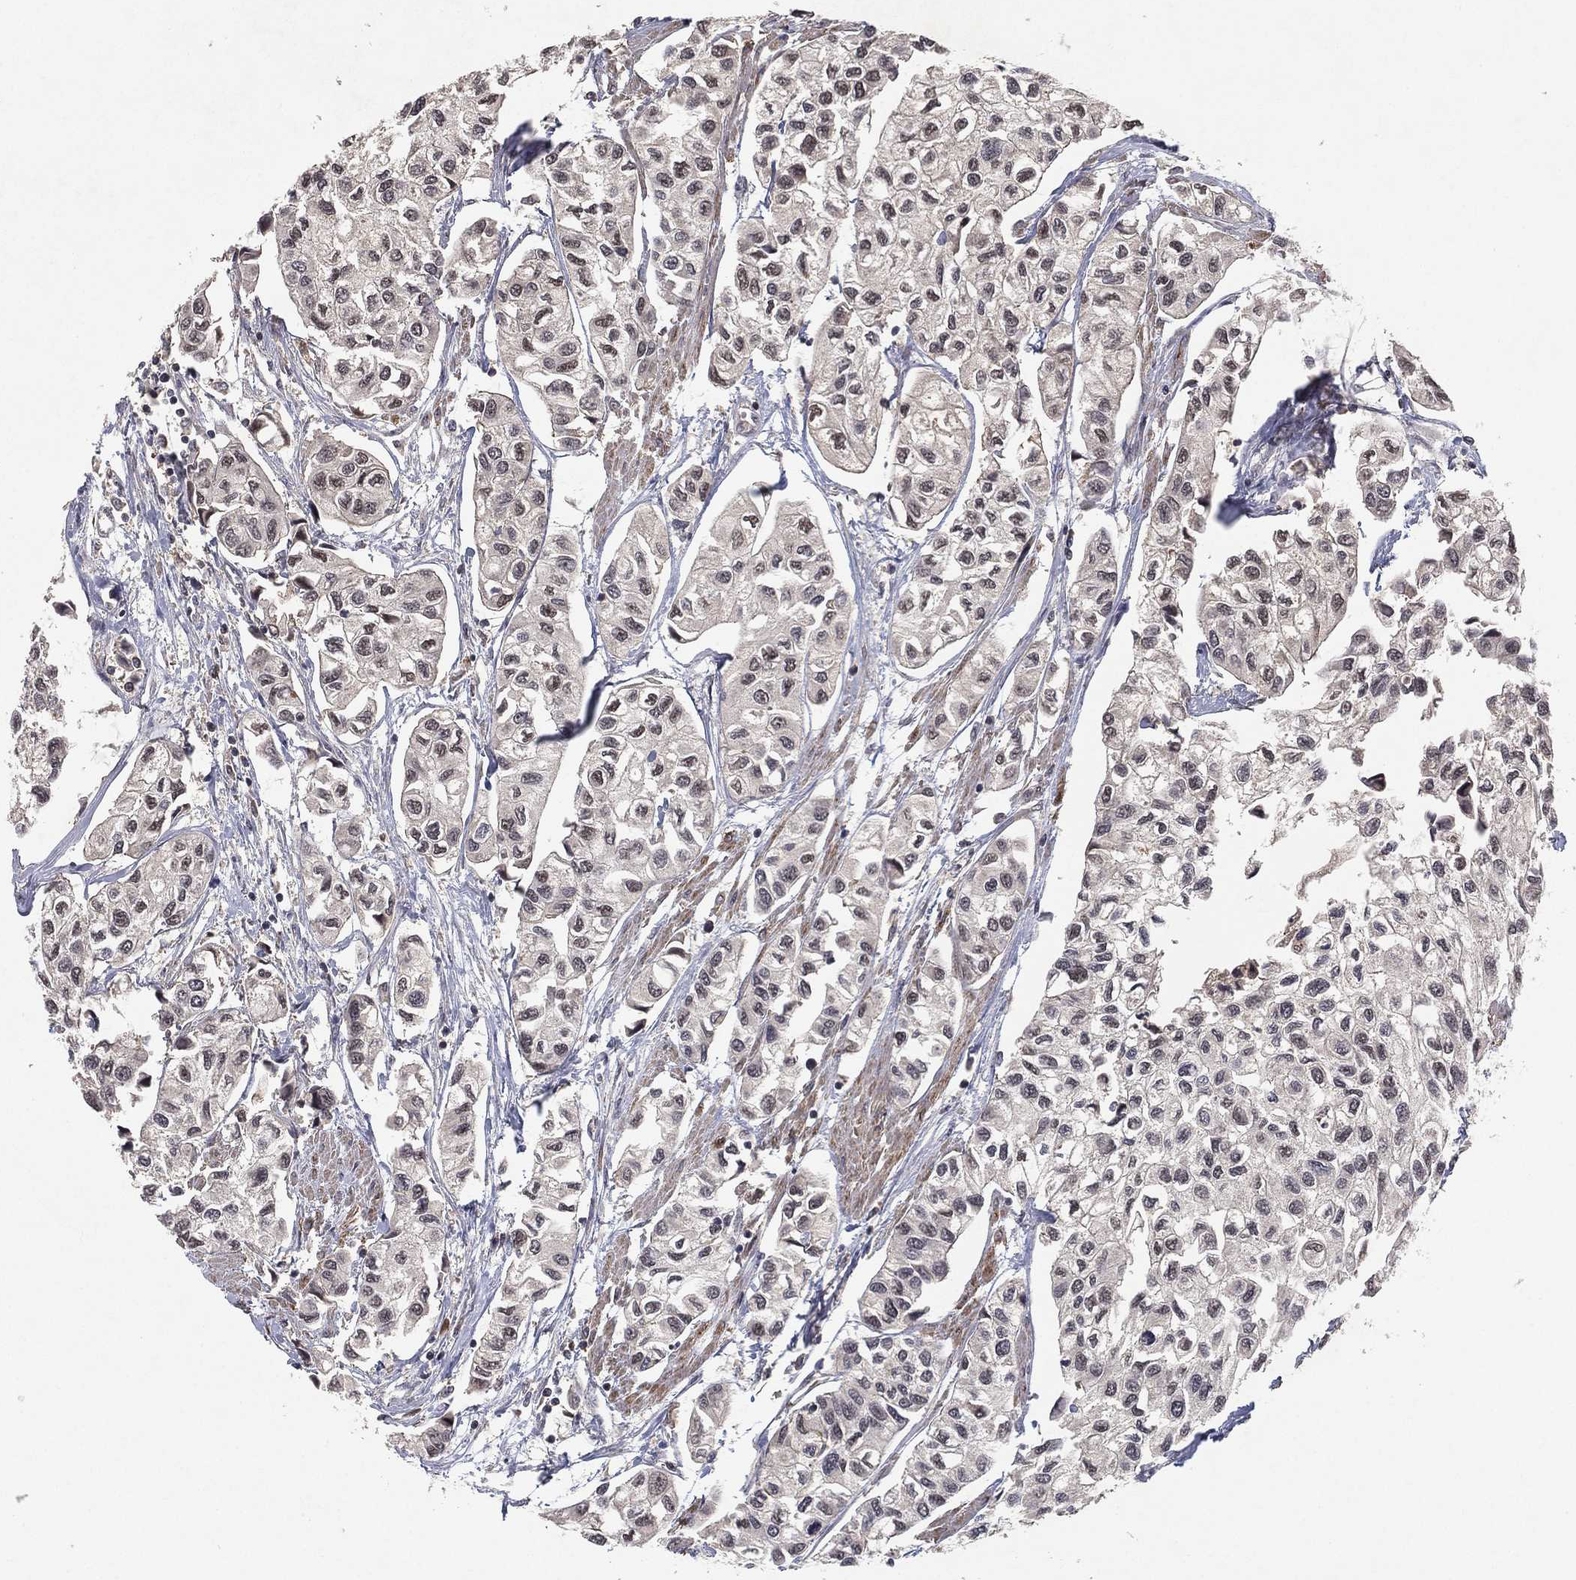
{"staining": {"intensity": "negative", "quantity": "none", "location": "none"}, "tissue": "urothelial cancer", "cell_type": "Tumor cells", "image_type": "cancer", "snomed": [{"axis": "morphology", "description": "Urothelial carcinoma, High grade"}, {"axis": "topography", "description": "Urinary bladder"}], "caption": "This is an immunohistochemistry (IHC) photomicrograph of human urothelial carcinoma (high-grade). There is no staining in tumor cells.", "gene": "NELFCD", "patient": {"sex": "male", "age": 73}}